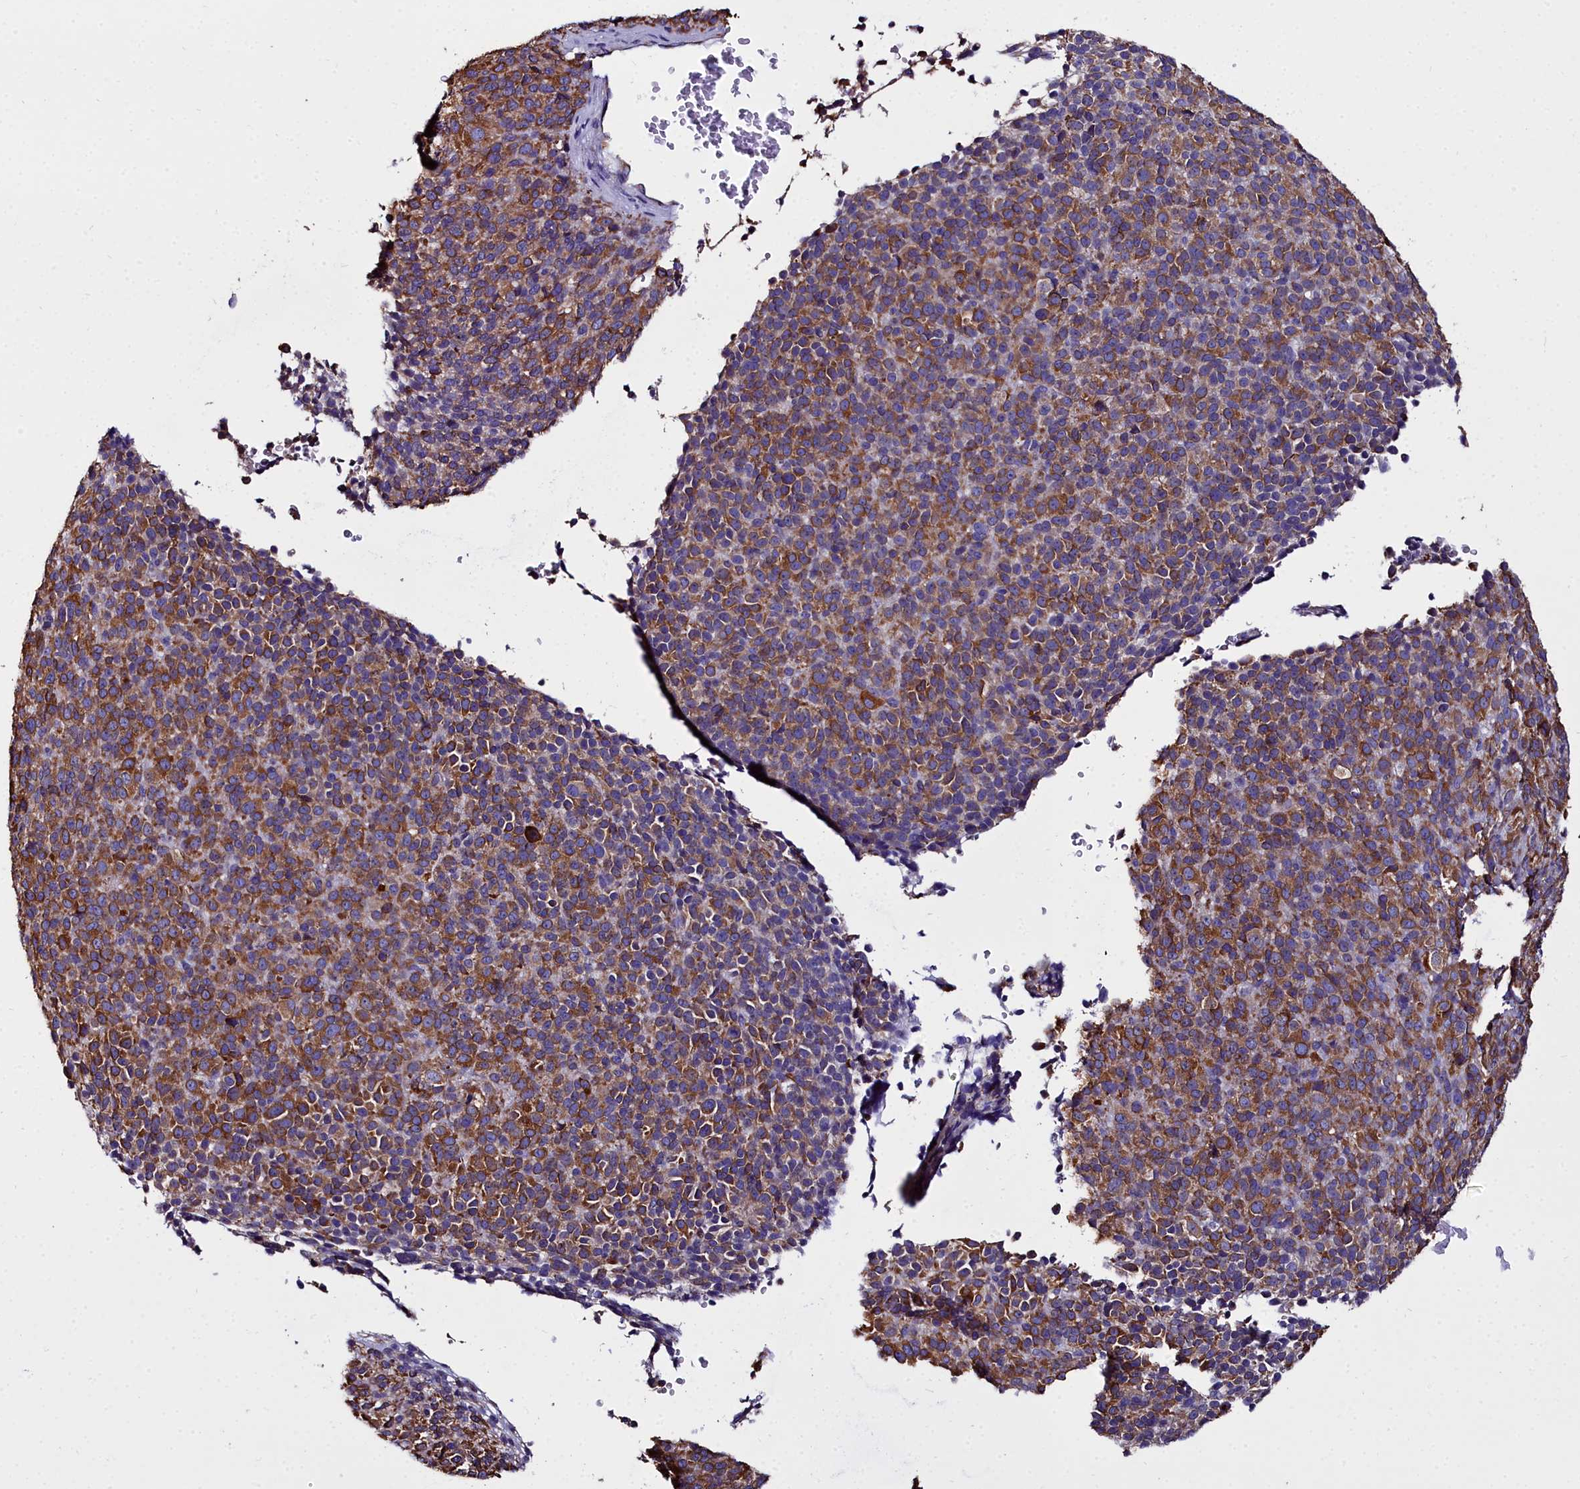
{"staining": {"intensity": "strong", "quantity": ">75%", "location": "cytoplasmic/membranous"}, "tissue": "melanoma", "cell_type": "Tumor cells", "image_type": "cancer", "snomed": [{"axis": "morphology", "description": "Malignant melanoma, Metastatic site"}, {"axis": "topography", "description": "Brain"}], "caption": "Malignant melanoma (metastatic site) stained with a brown dye displays strong cytoplasmic/membranous positive staining in approximately >75% of tumor cells.", "gene": "TXNDC5", "patient": {"sex": "female", "age": 56}}